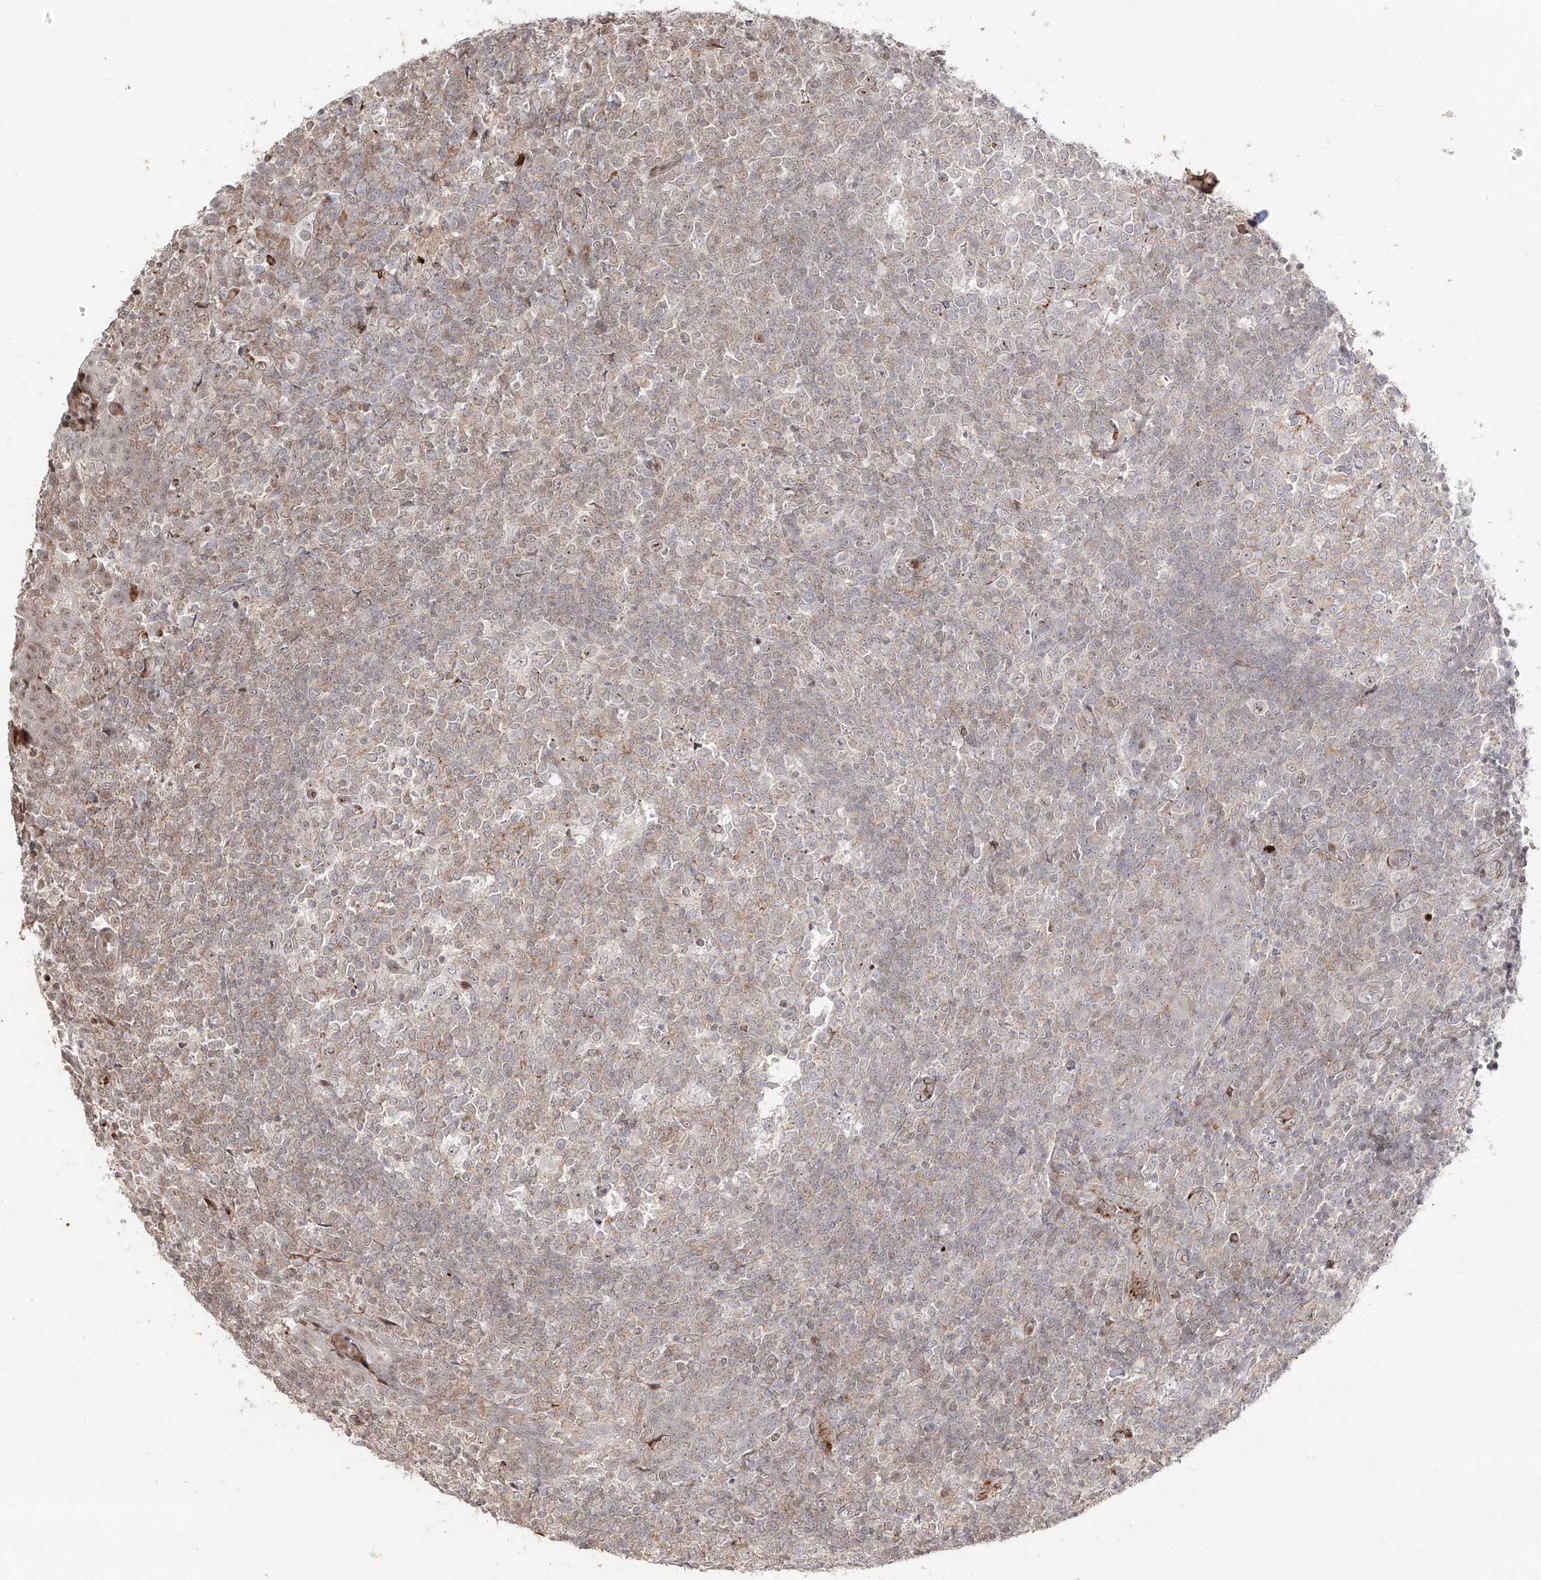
{"staining": {"intensity": "negative", "quantity": "none", "location": "none"}, "tissue": "tonsil", "cell_type": "Germinal center cells", "image_type": "normal", "snomed": [{"axis": "morphology", "description": "Normal tissue, NOS"}, {"axis": "topography", "description": "Tonsil"}], "caption": "The histopathology image exhibits no staining of germinal center cells in unremarkable tonsil. (Stains: DAB immunohistochemistry (IHC) with hematoxylin counter stain, Microscopy: brightfield microscopy at high magnification).", "gene": "ZNF180", "patient": {"sex": "female", "age": 19}}